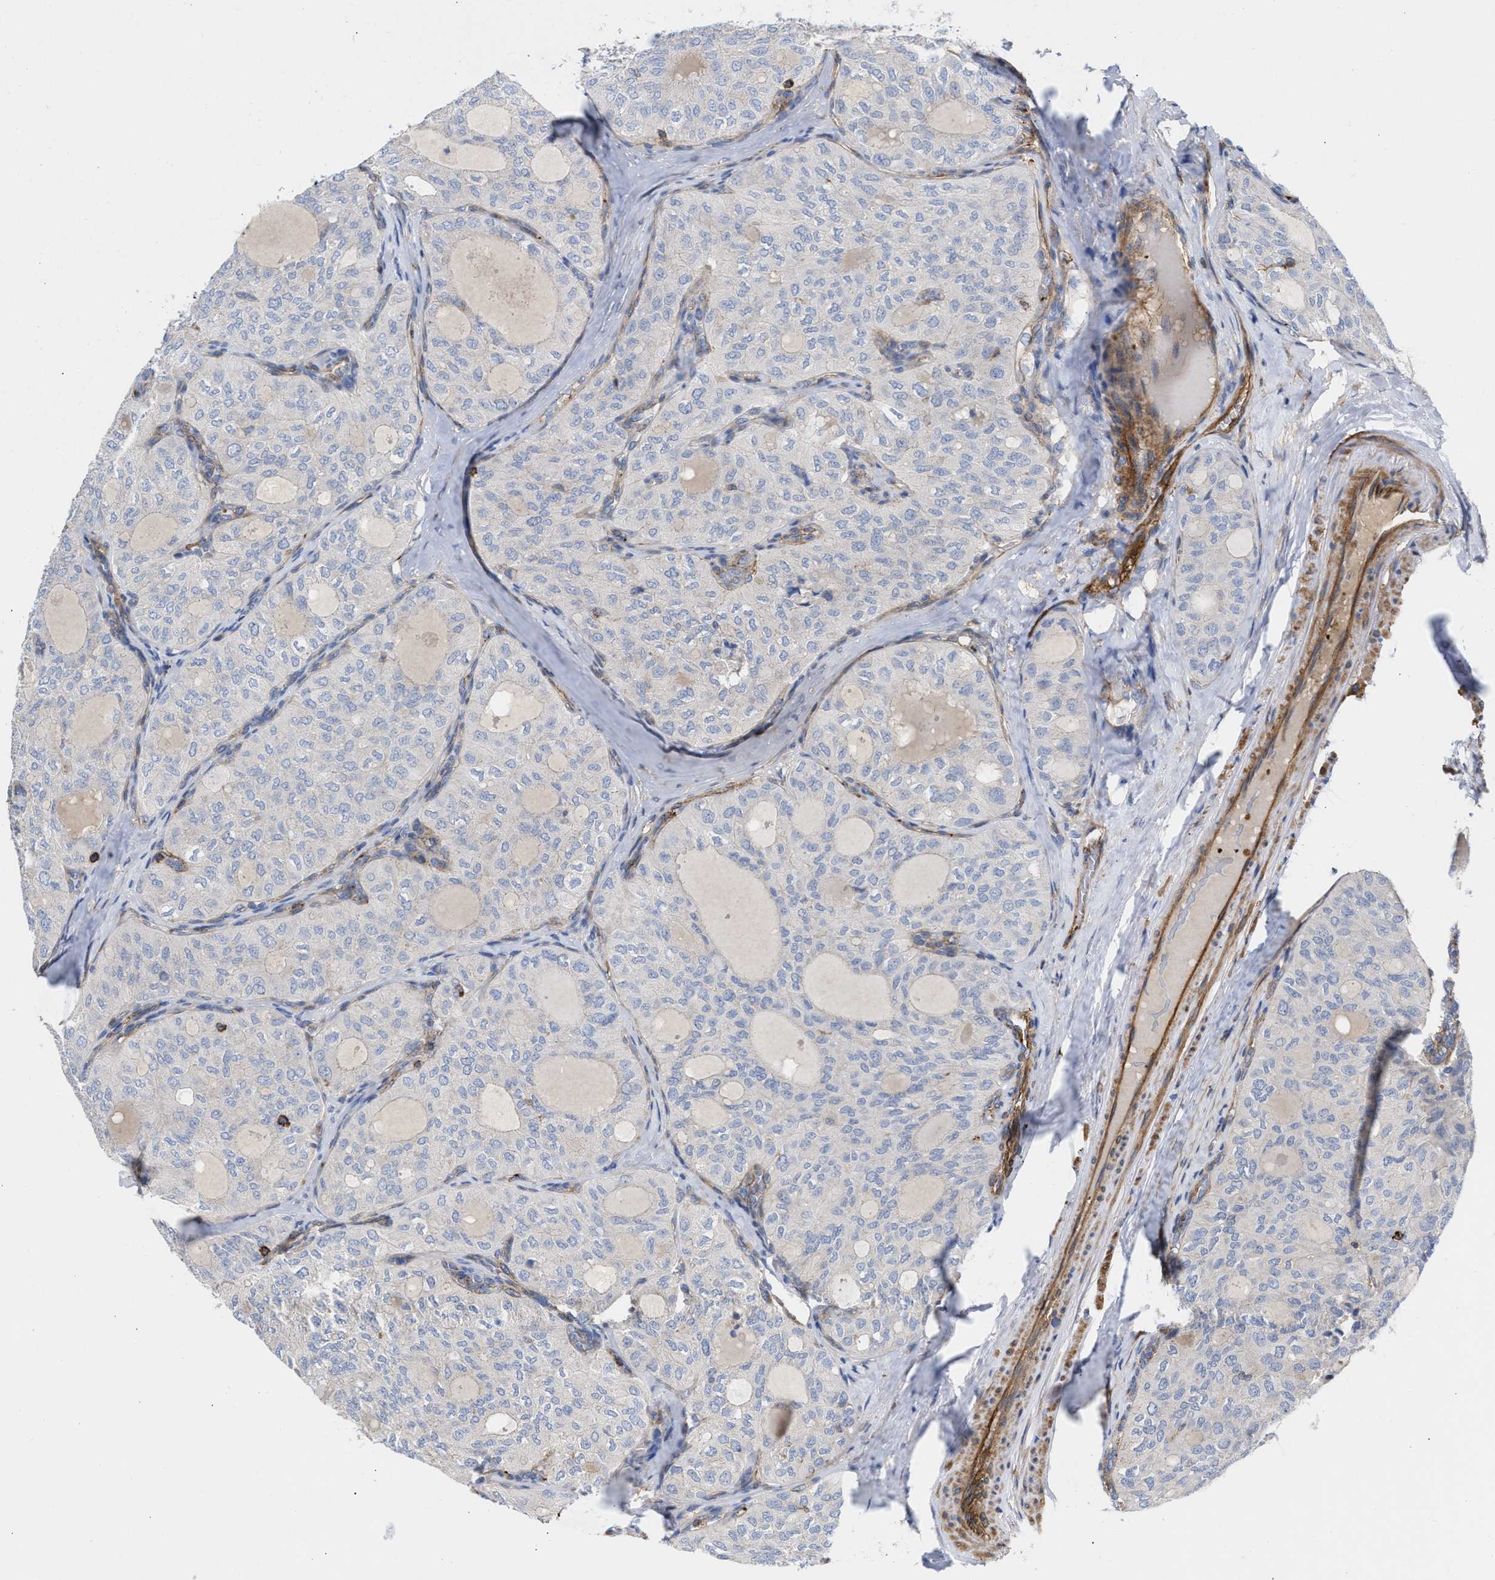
{"staining": {"intensity": "negative", "quantity": "none", "location": "none"}, "tissue": "thyroid cancer", "cell_type": "Tumor cells", "image_type": "cancer", "snomed": [{"axis": "morphology", "description": "Follicular adenoma carcinoma, NOS"}, {"axis": "topography", "description": "Thyroid gland"}], "caption": "Human follicular adenoma carcinoma (thyroid) stained for a protein using immunohistochemistry shows no positivity in tumor cells.", "gene": "HS3ST5", "patient": {"sex": "male", "age": 75}}